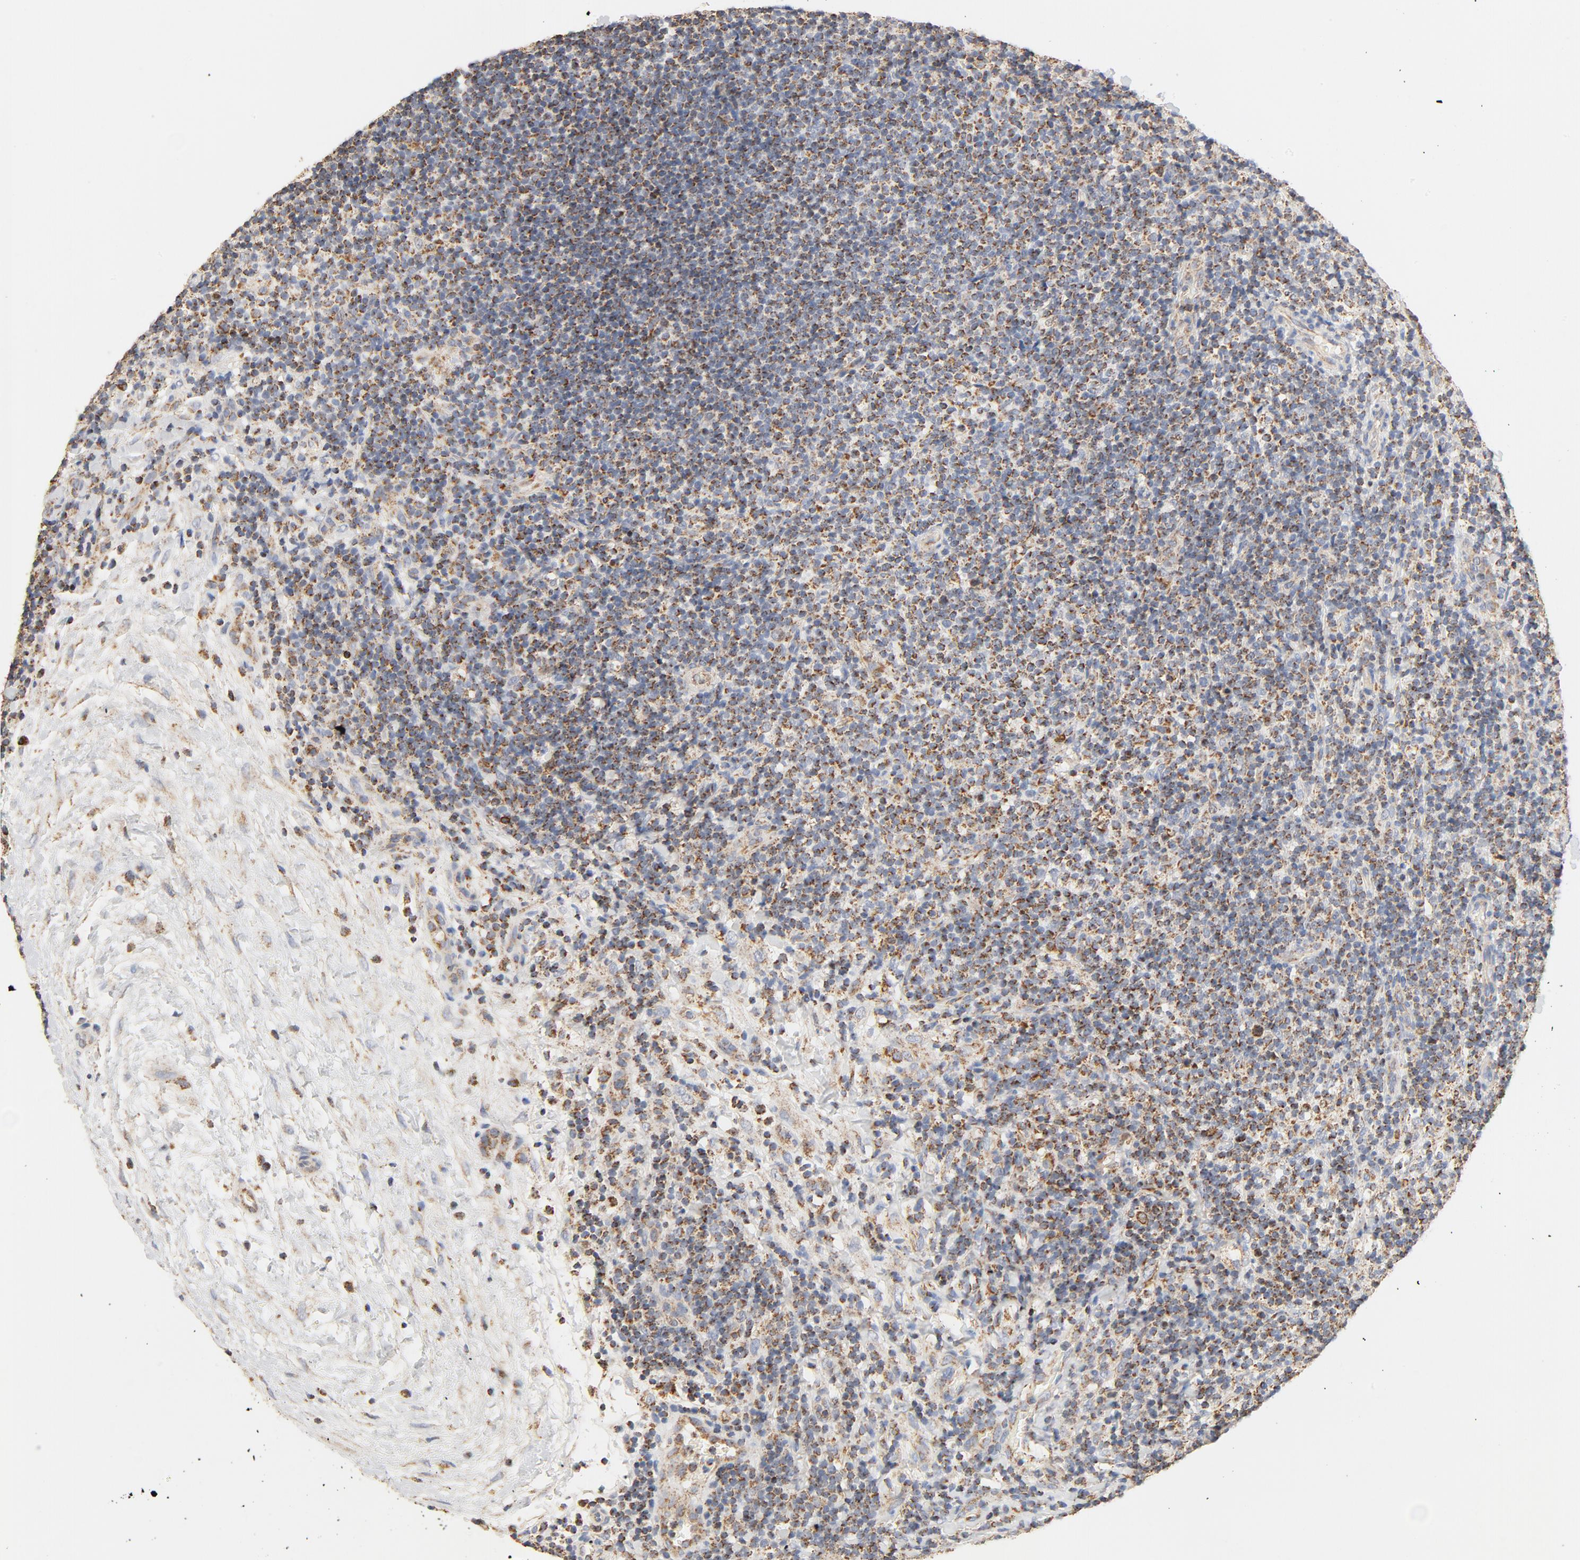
{"staining": {"intensity": "moderate", "quantity": ">75%", "location": "cytoplasmic/membranous"}, "tissue": "lymphoma", "cell_type": "Tumor cells", "image_type": "cancer", "snomed": [{"axis": "morphology", "description": "Malignant lymphoma, non-Hodgkin's type, Low grade"}, {"axis": "topography", "description": "Lymph node"}], "caption": "Moderate cytoplasmic/membranous staining for a protein is present in approximately >75% of tumor cells of lymphoma using immunohistochemistry.", "gene": "COX4I1", "patient": {"sex": "female", "age": 76}}